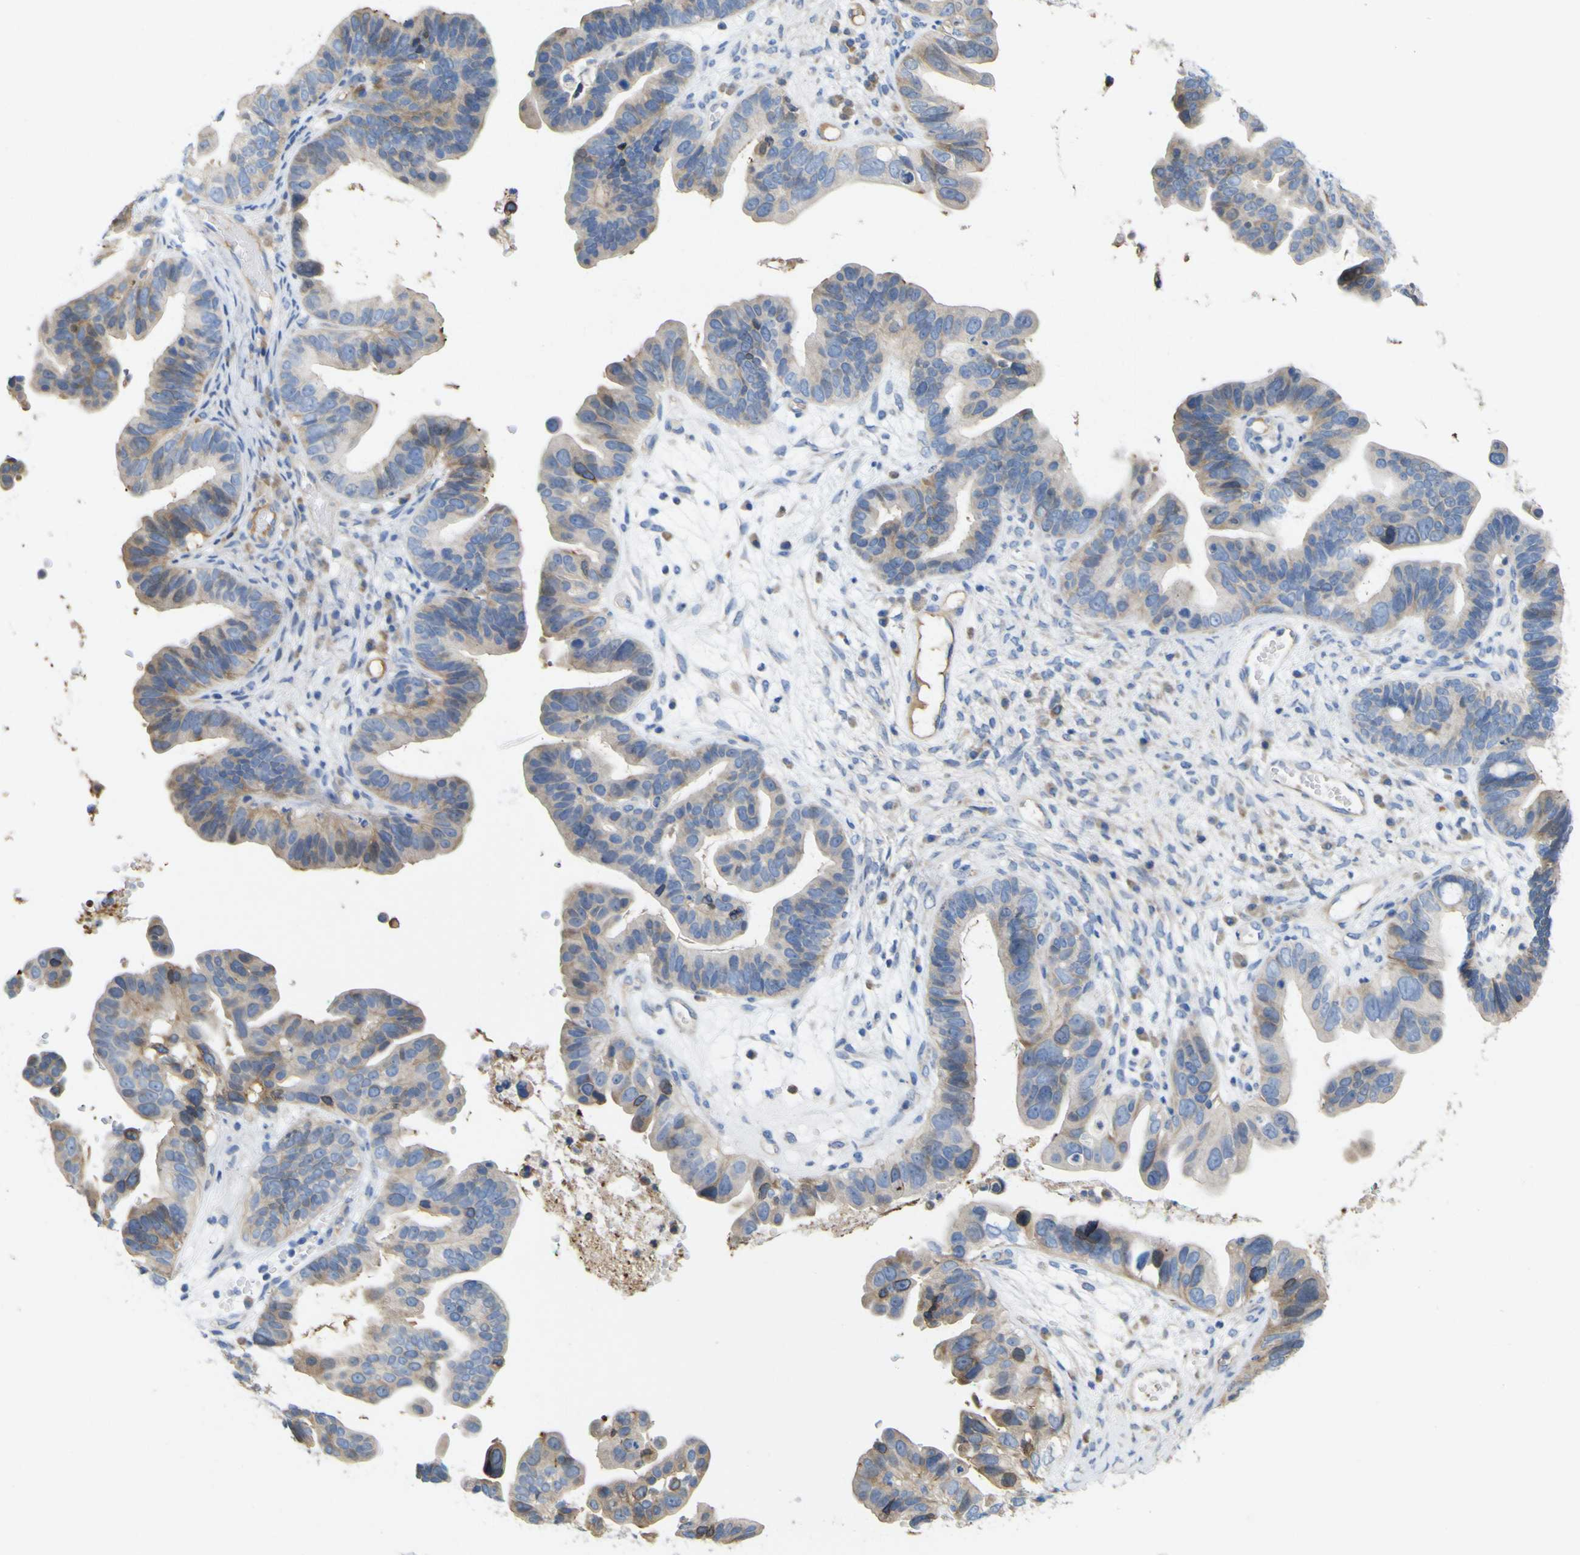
{"staining": {"intensity": "weak", "quantity": "25%-75%", "location": "cytoplasmic/membranous"}, "tissue": "ovarian cancer", "cell_type": "Tumor cells", "image_type": "cancer", "snomed": [{"axis": "morphology", "description": "Cystadenocarcinoma, serous, NOS"}, {"axis": "topography", "description": "Ovary"}], "caption": "Immunohistochemical staining of human ovarian cancer displays low levels of weak cytoplasmic/membranous positivity in approximately 25%-75% of tumor cells. Immunohistochemistry stains the protein in brown and the nuclei are stained blue.", "gene": "MYEOV", "patient": {"sex": "female", "age": 56}}